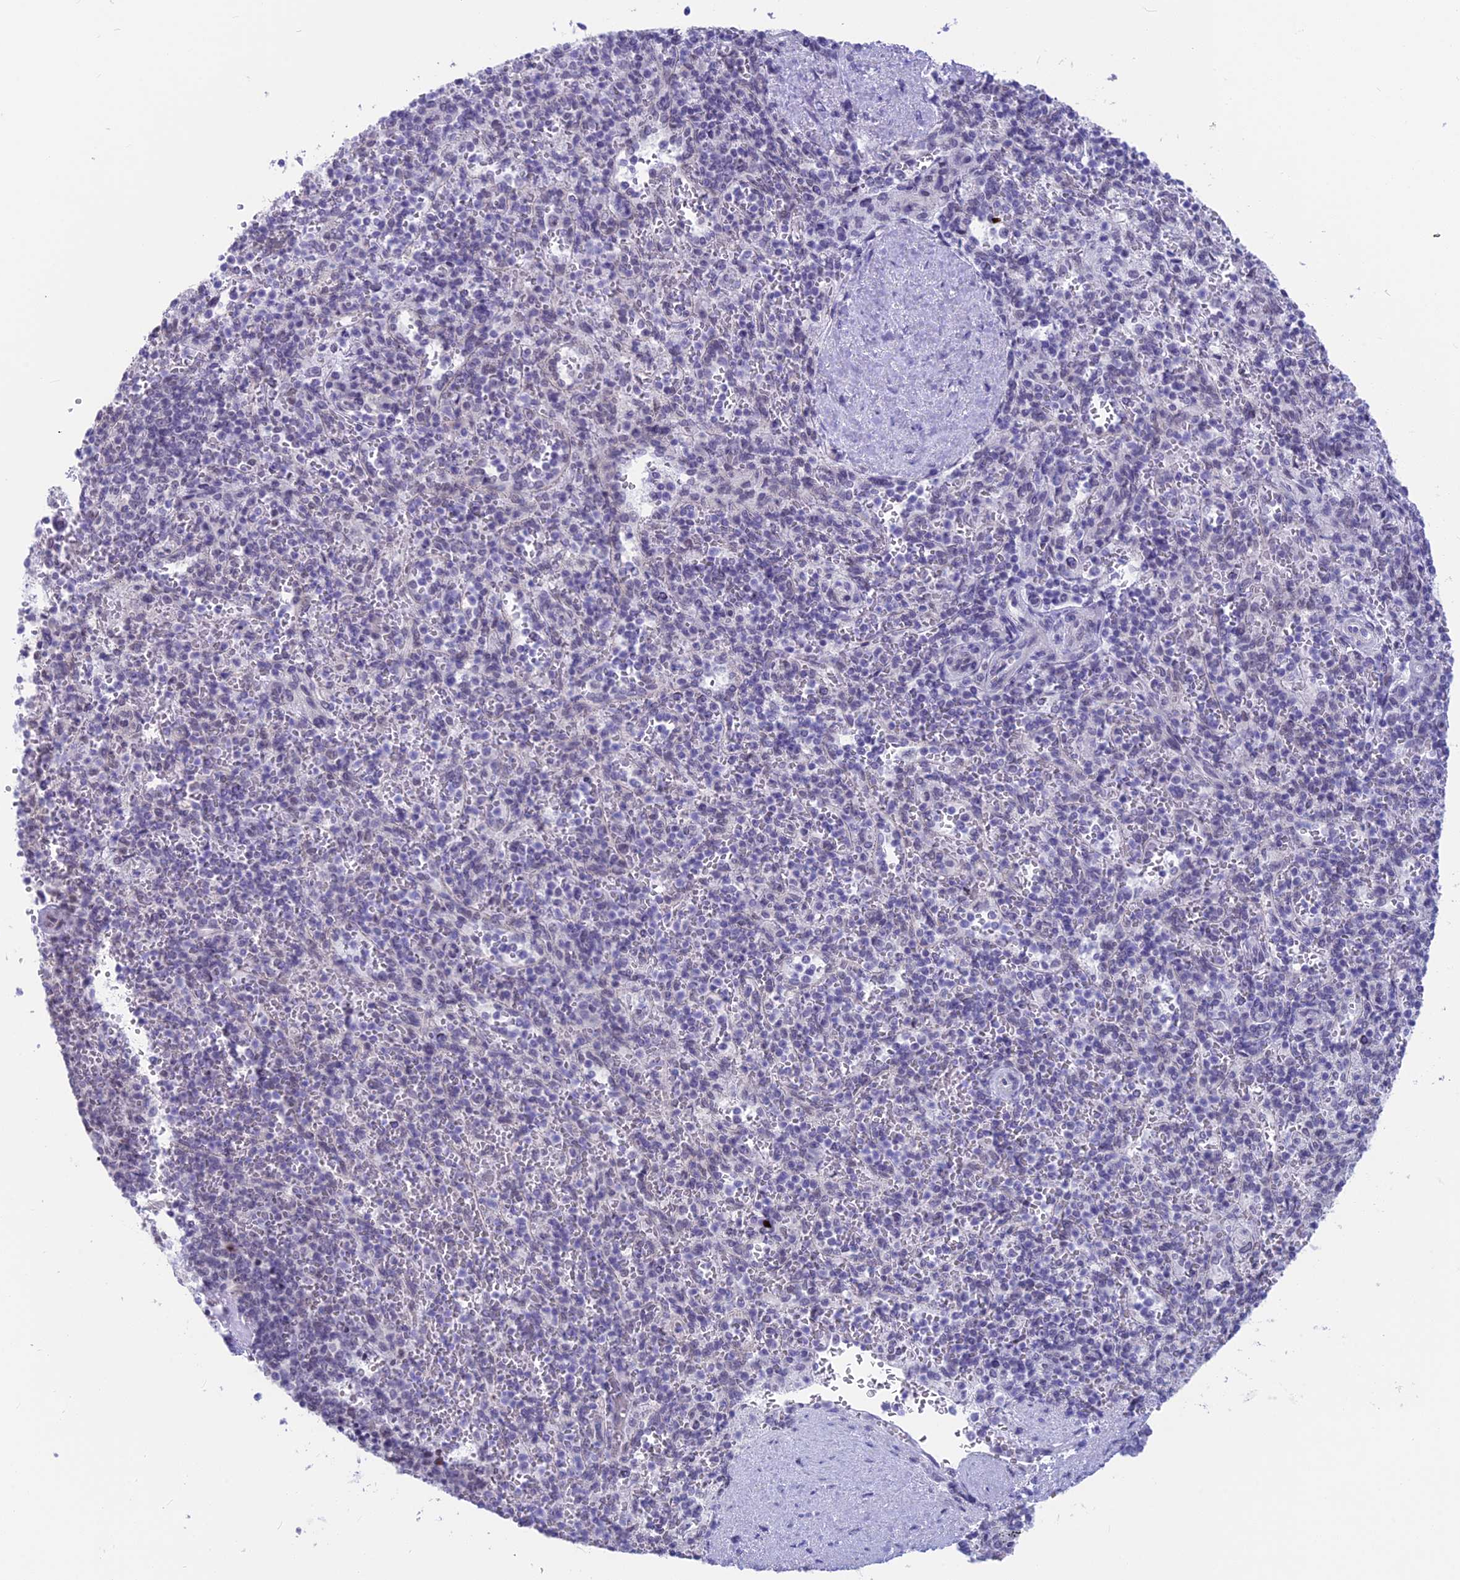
{"staining": {"intensity": "weak", "quantity": "25%-75%", "location": "nuclear"}, "tissue": "spleen", "cell_type": "Cells in red pulp", "image_type": "normal", "snomed": [{"axis": "morphology", "description": "Normal tissue, NOS"}, {"axis": "topography", "description": "Spleen"}], "caption": "Immunohistochemical staining of unremarkable human spleen displays weak nuclear protein staining in about 25%-75% of cells in red pulp.", "gene": "SRSF5", "patient": {"sex": "male", "age": 82}}